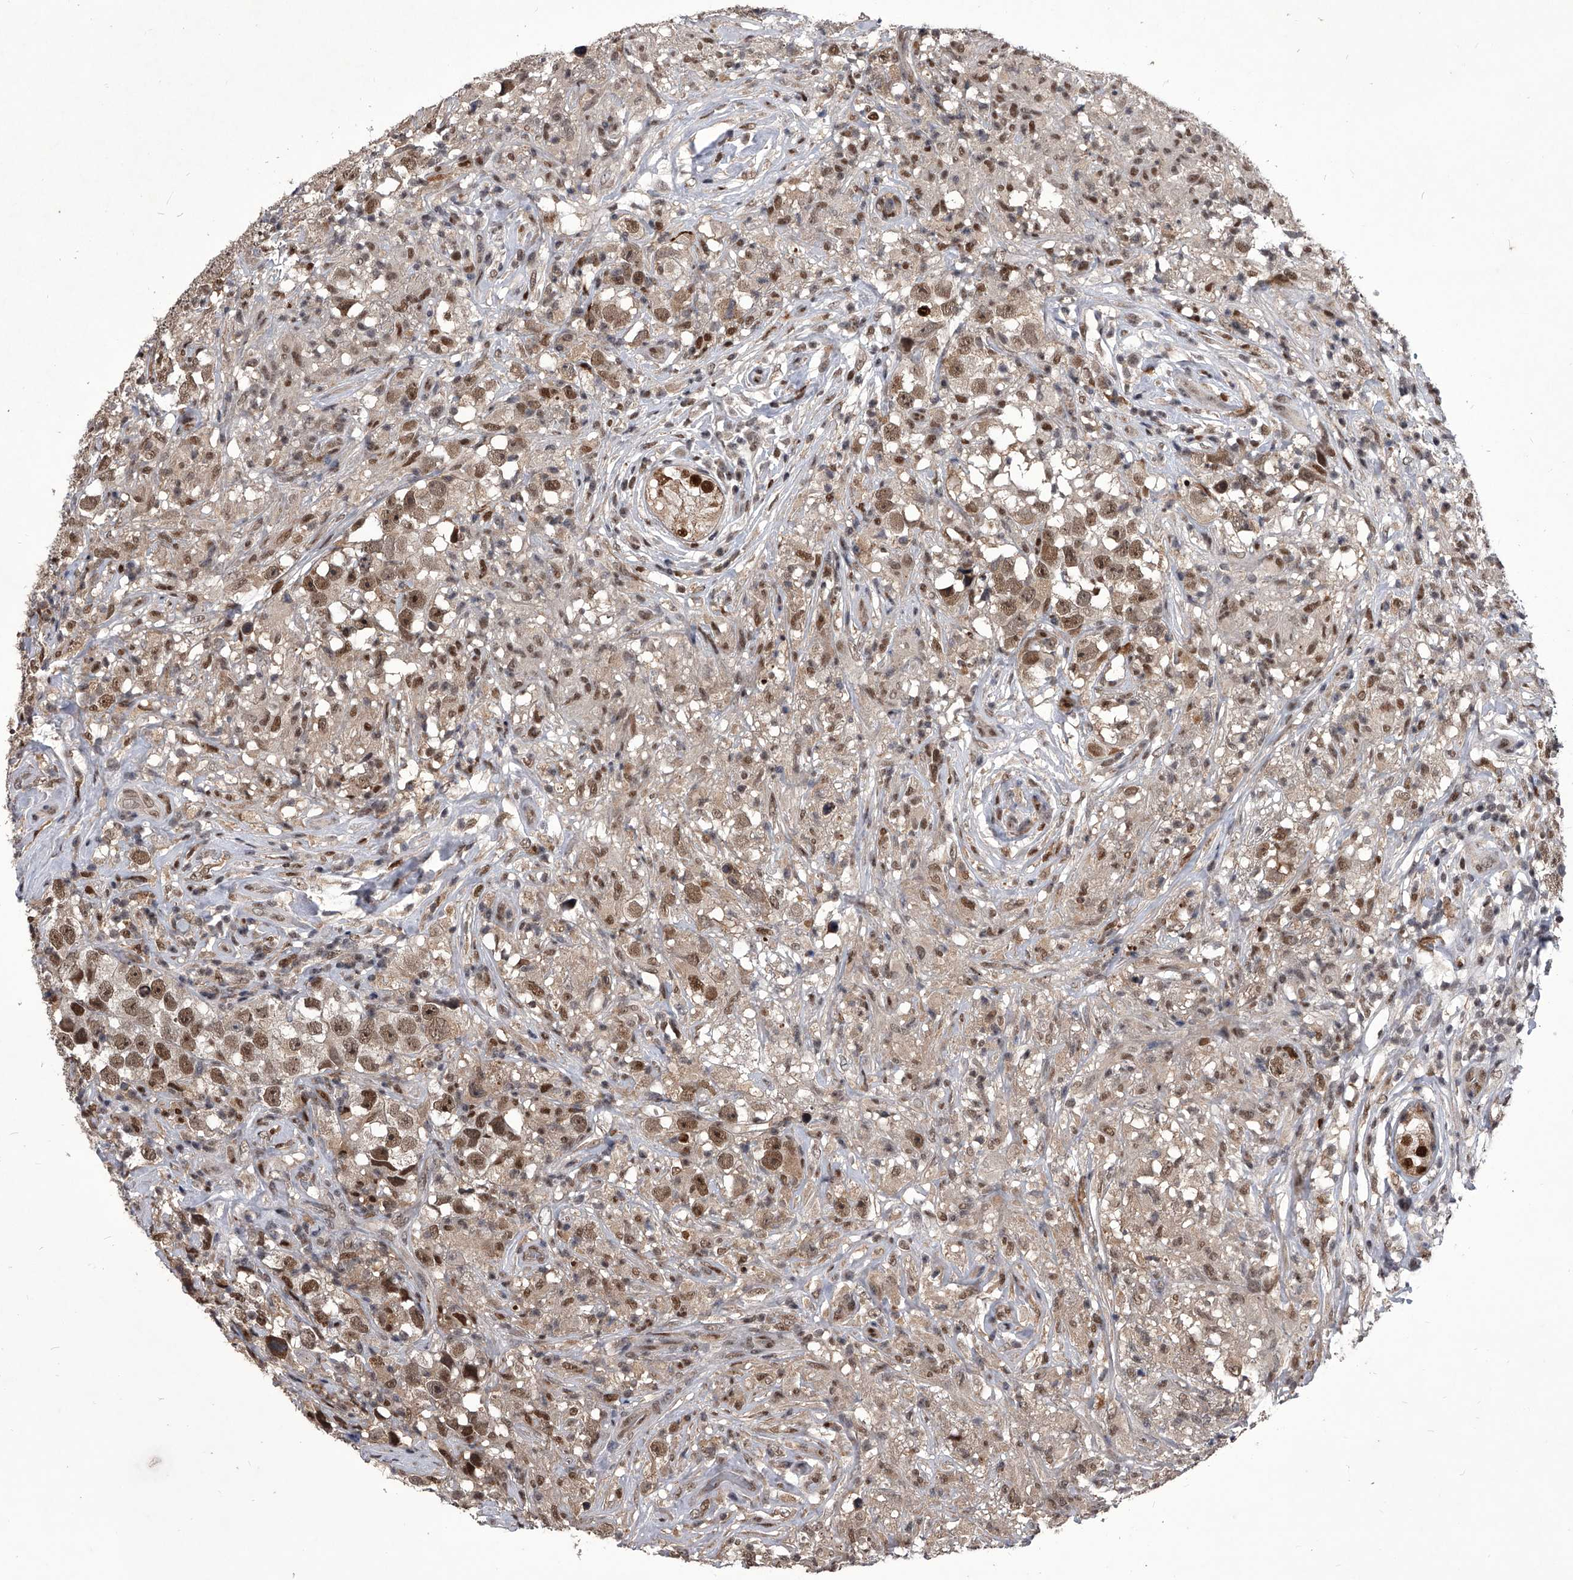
{"staining": {"intensity": "moderate", "quantity": ">75%", "location": "nuclear"}, "tissue": "testis cancer", "cell_type": "Tumor cells", "image_type": "cancer", "snomed": [{"axis": "morphology", "description": "Seminoma, NOS"}, {"axis": "topography", "description": "Testis"}], "caption": "DAB (3,3'-diaminobenzidine) immunohistochemical staining of seminoma (testis) reveals moderate nuclear protein positivity in about >75% of tumor cells.", "gene": "CMTR1", "patient": {"sex": "male", "age": 49}}